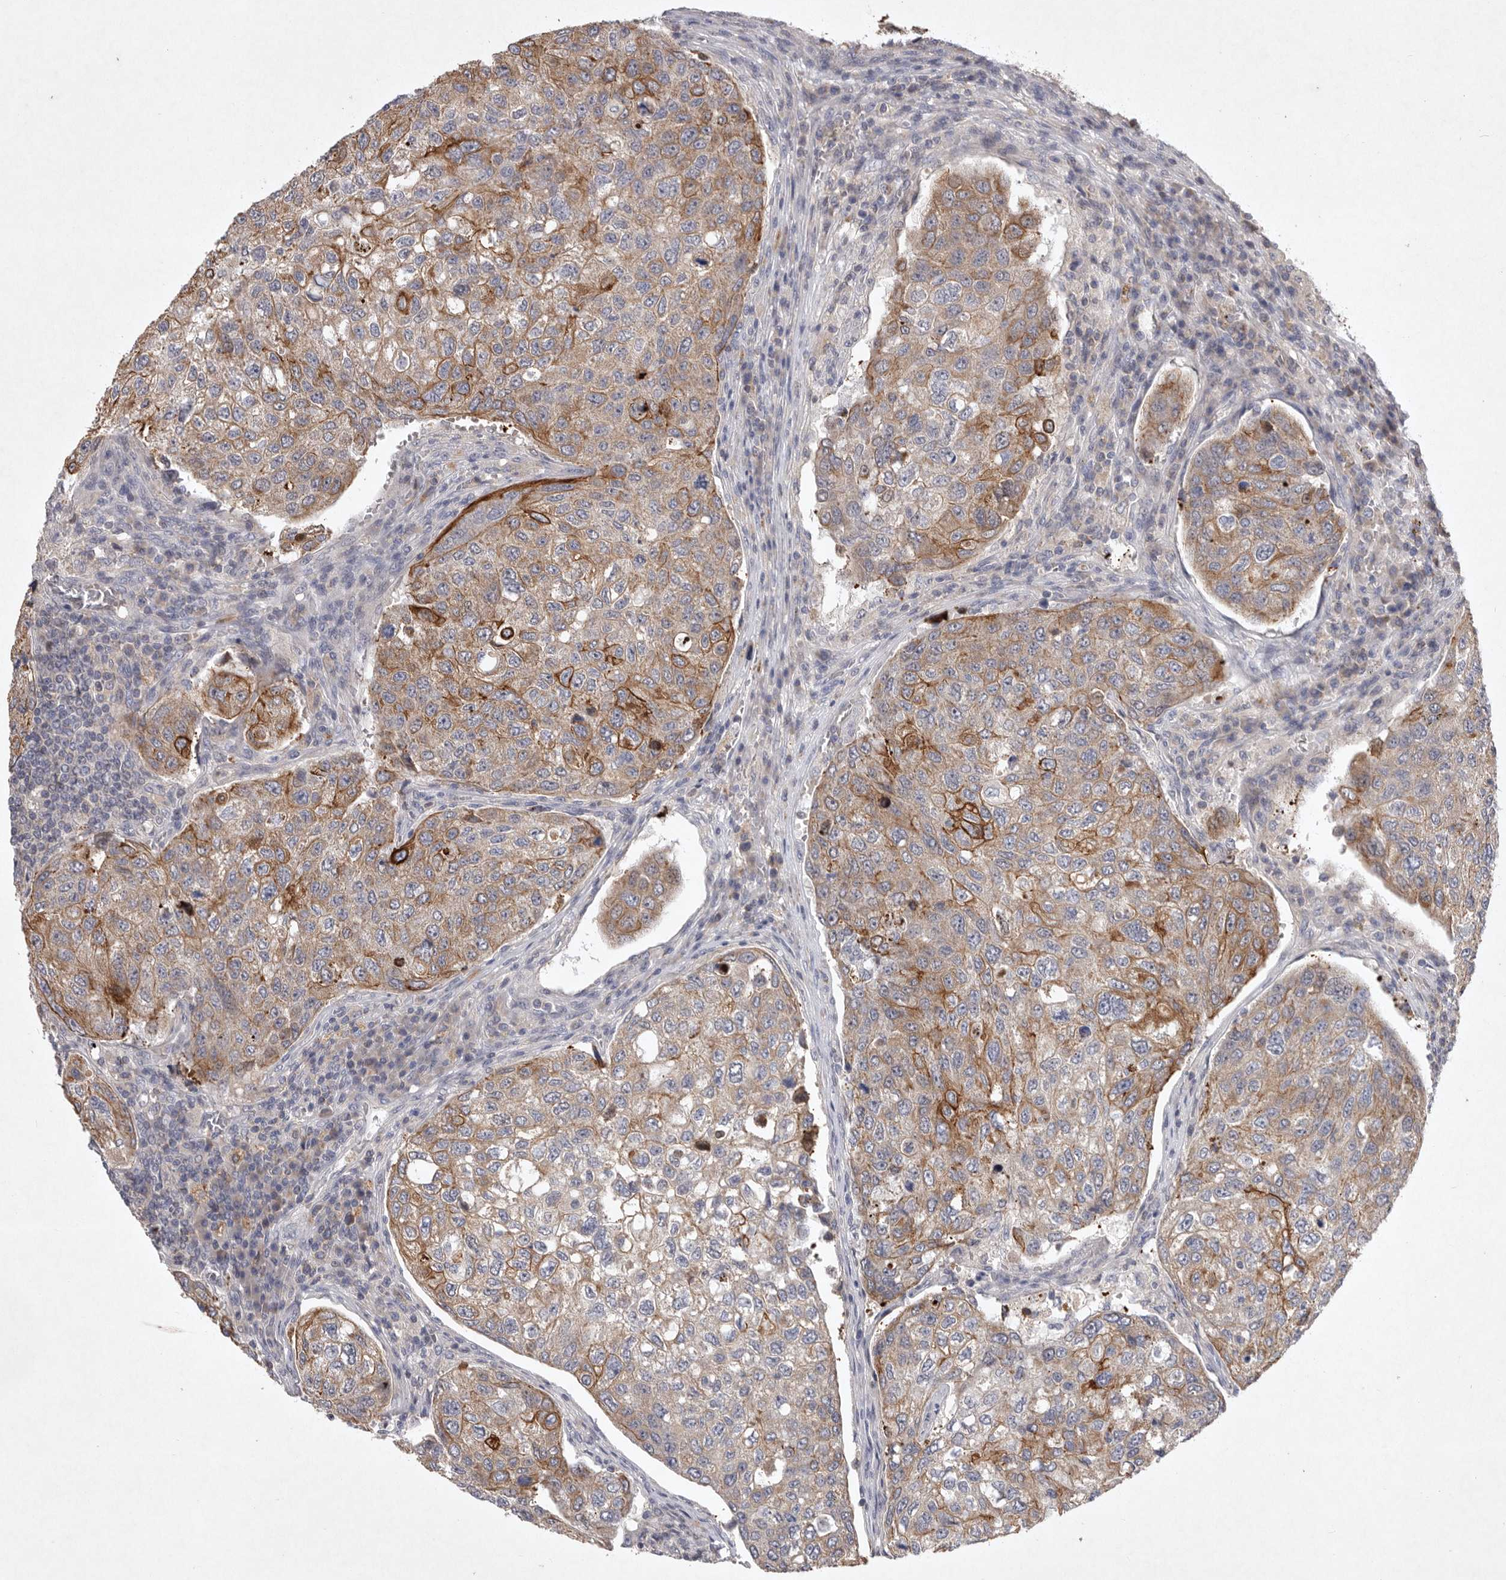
{"staining": {"intensity": "strong", "quantity": "<25%", "location": "cytoplasmic/membranous"}, "tissue": "urothelial cancer", "cell_type": "Tumor cells", "image_type": "cancer", "snomed": [{"axis": "morphology", "description": "Urothelial carcinoma, High grade"}, {"axis": "topography", "description": "Lymph node"}, {"axis": "topography", "description": "Urinary bladder"}], "caption": "A medium amount of strong cytoplasmic/membranous positivity is appreciated in about <25% of tumor cells in urothelial carcinoma (high-grade) tissue. The staining was performed using DAB (3,3'-diaminobenzidine) to visualize the protein expression in brown, while the nuclei were stained in blue with hematoxylin (Magnification: 20x).", "gene": "TNFSF14", "patient": {"sex": "male", "age": 51}}